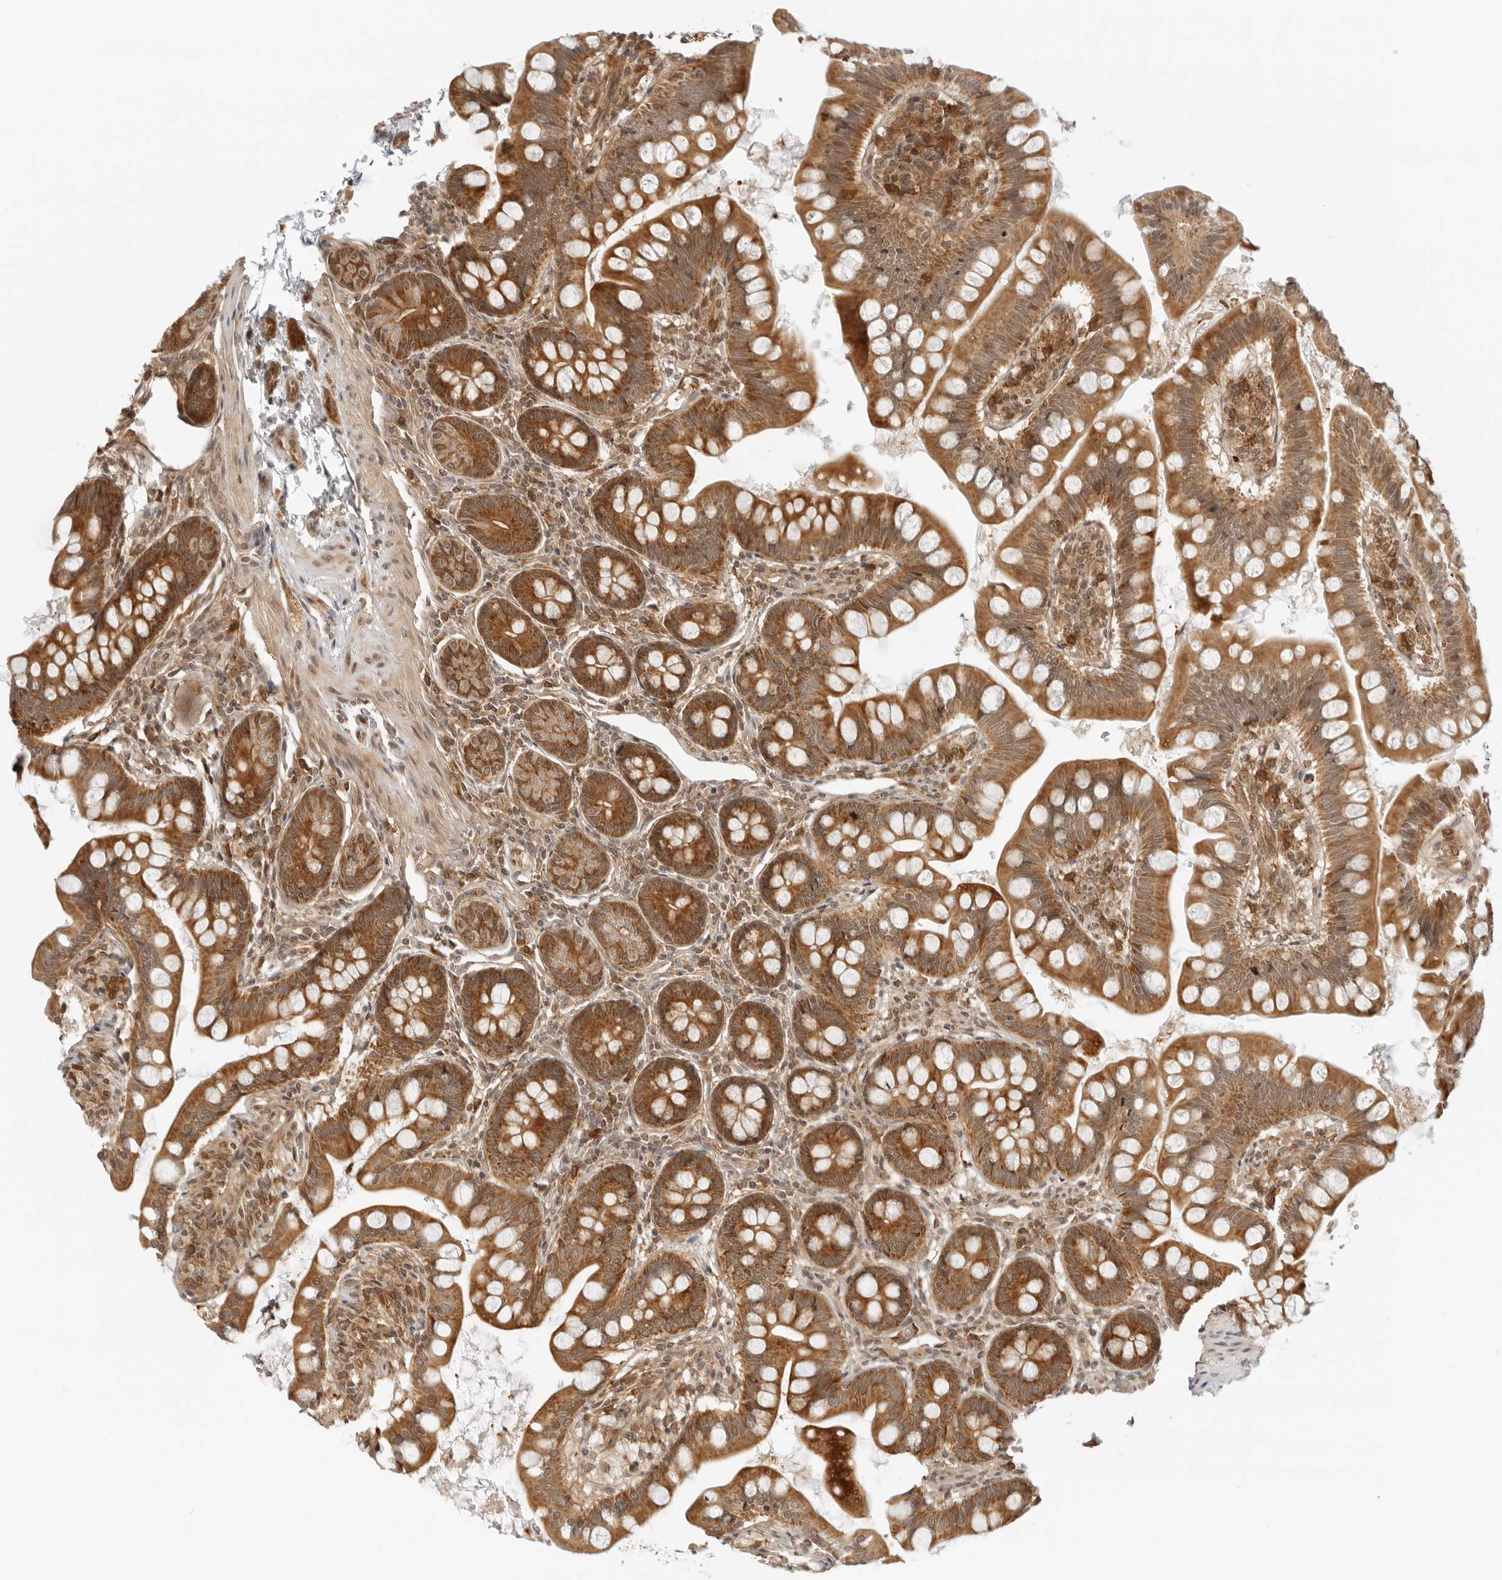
{"staining": {"intensity": "strong", "quantity": ">75%", "location": "cytoplasmic/membranous"}, "tissue": "small intestine", "cell_type": "Glandular cells", "image_type": "normal", "snomed": [{"axis": "morphology", "description": "Normal tissue, NOS"}, {"axis": "topography", "description": "Small intestine"}], "caption": "Immunohistochemistry (IHC) (DAB) staining of benign small intestine shows strong cytoplasmic/membranous protein expression in approximately >75% of glandular cells.", "gene": "RC3H1", "patient": {"sex": "male", "age": 7}}